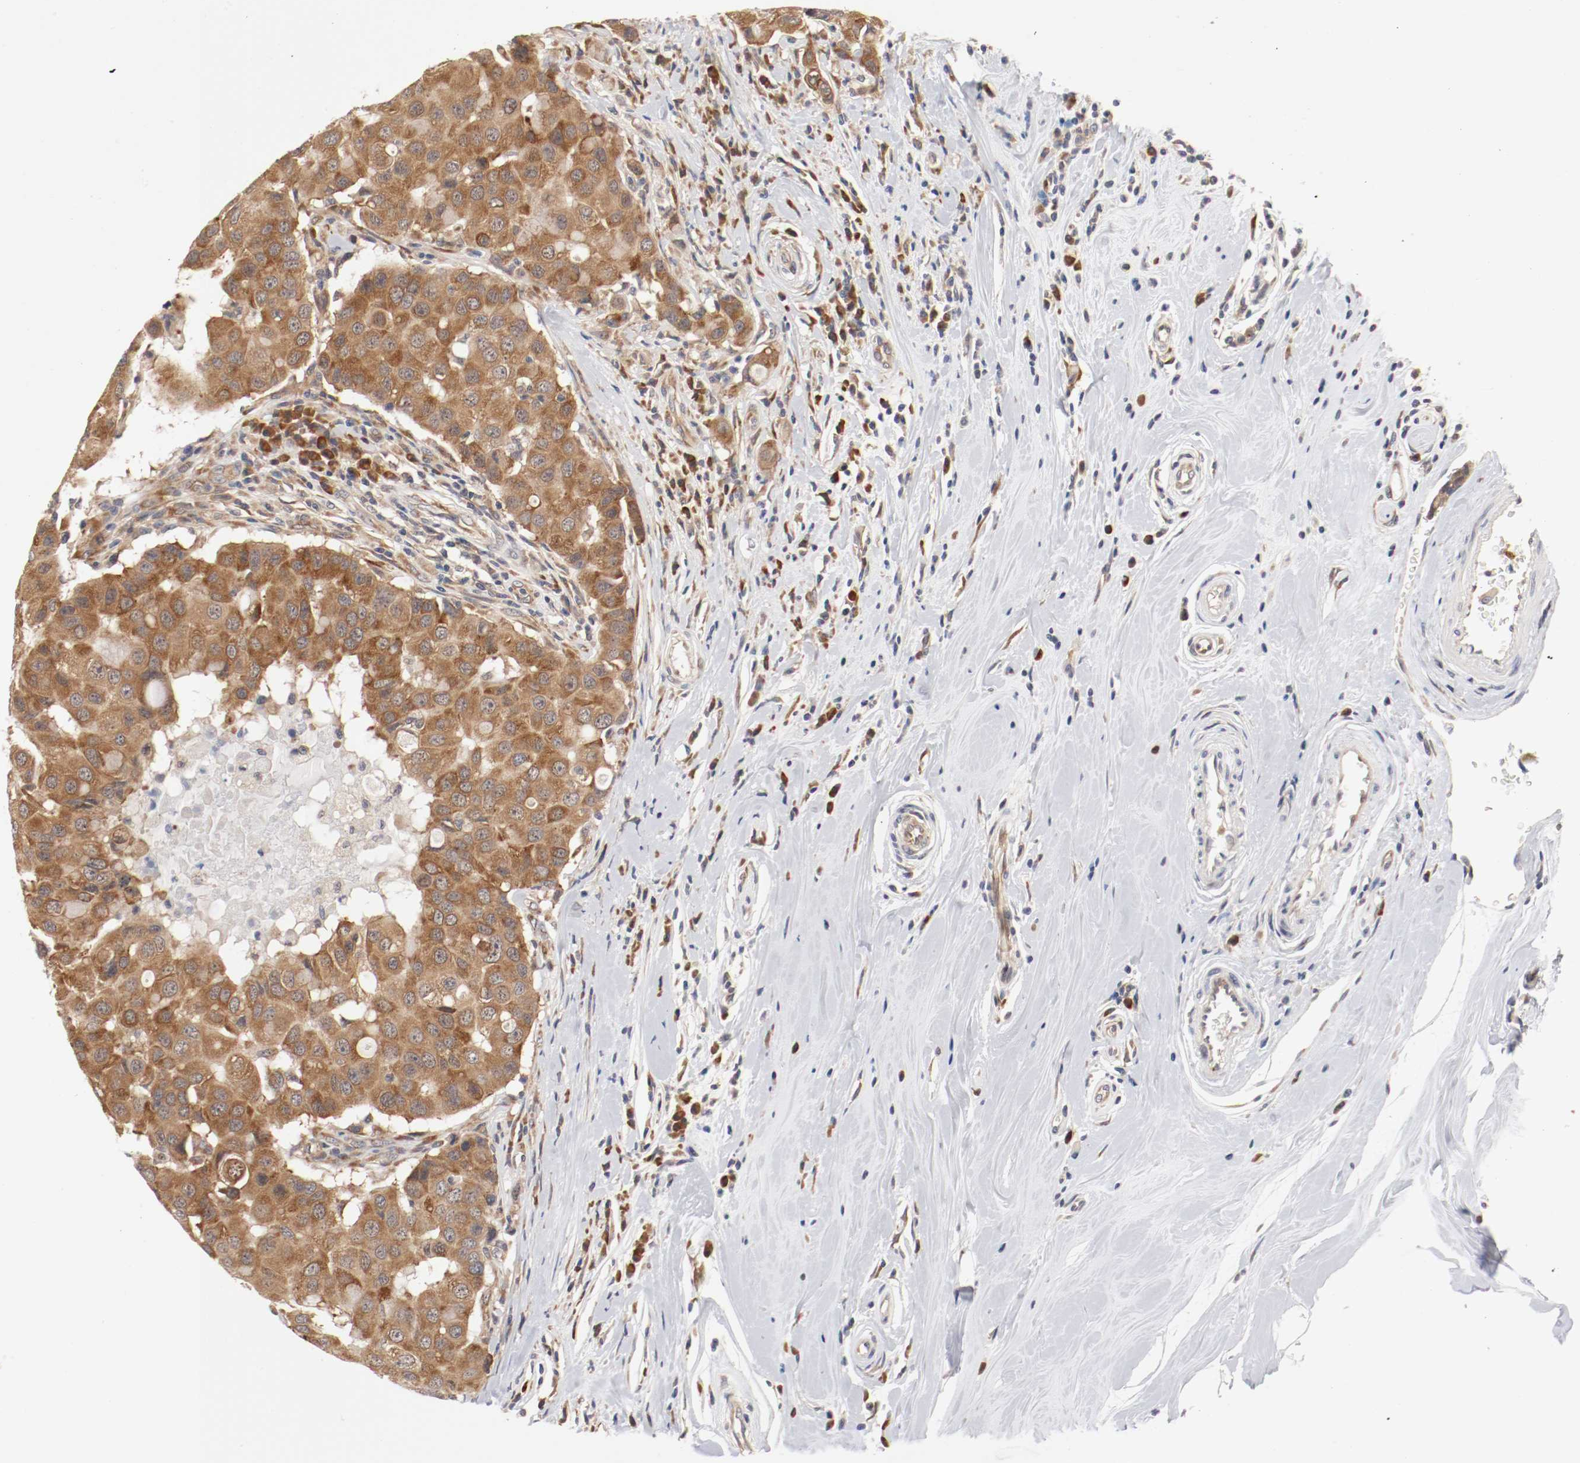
{"staining": {"intensity": "strong", "quantity": ">75%", "location": "cytoplasmic/membranous"}, "tissue": "breast cancer", "cell_type": "Tumor cells", "image_type": "cancer", "snomed": [{"axis": "morphology", "description": "Duct carcinoma"}, {"axis": "topography", "description": "Breast"}], "caption": "The photomicrograph displays immunohistochemical staining of invasive ductal carcinoma (breast). There is strong cytoplasmic/membranous positivity is appreciated in approximately >75% of tumor cells. (IHC, brightfield microscopy, high magnification).", "gene": "FKBP3", "patient": {"sex": "female", "age": 27}}